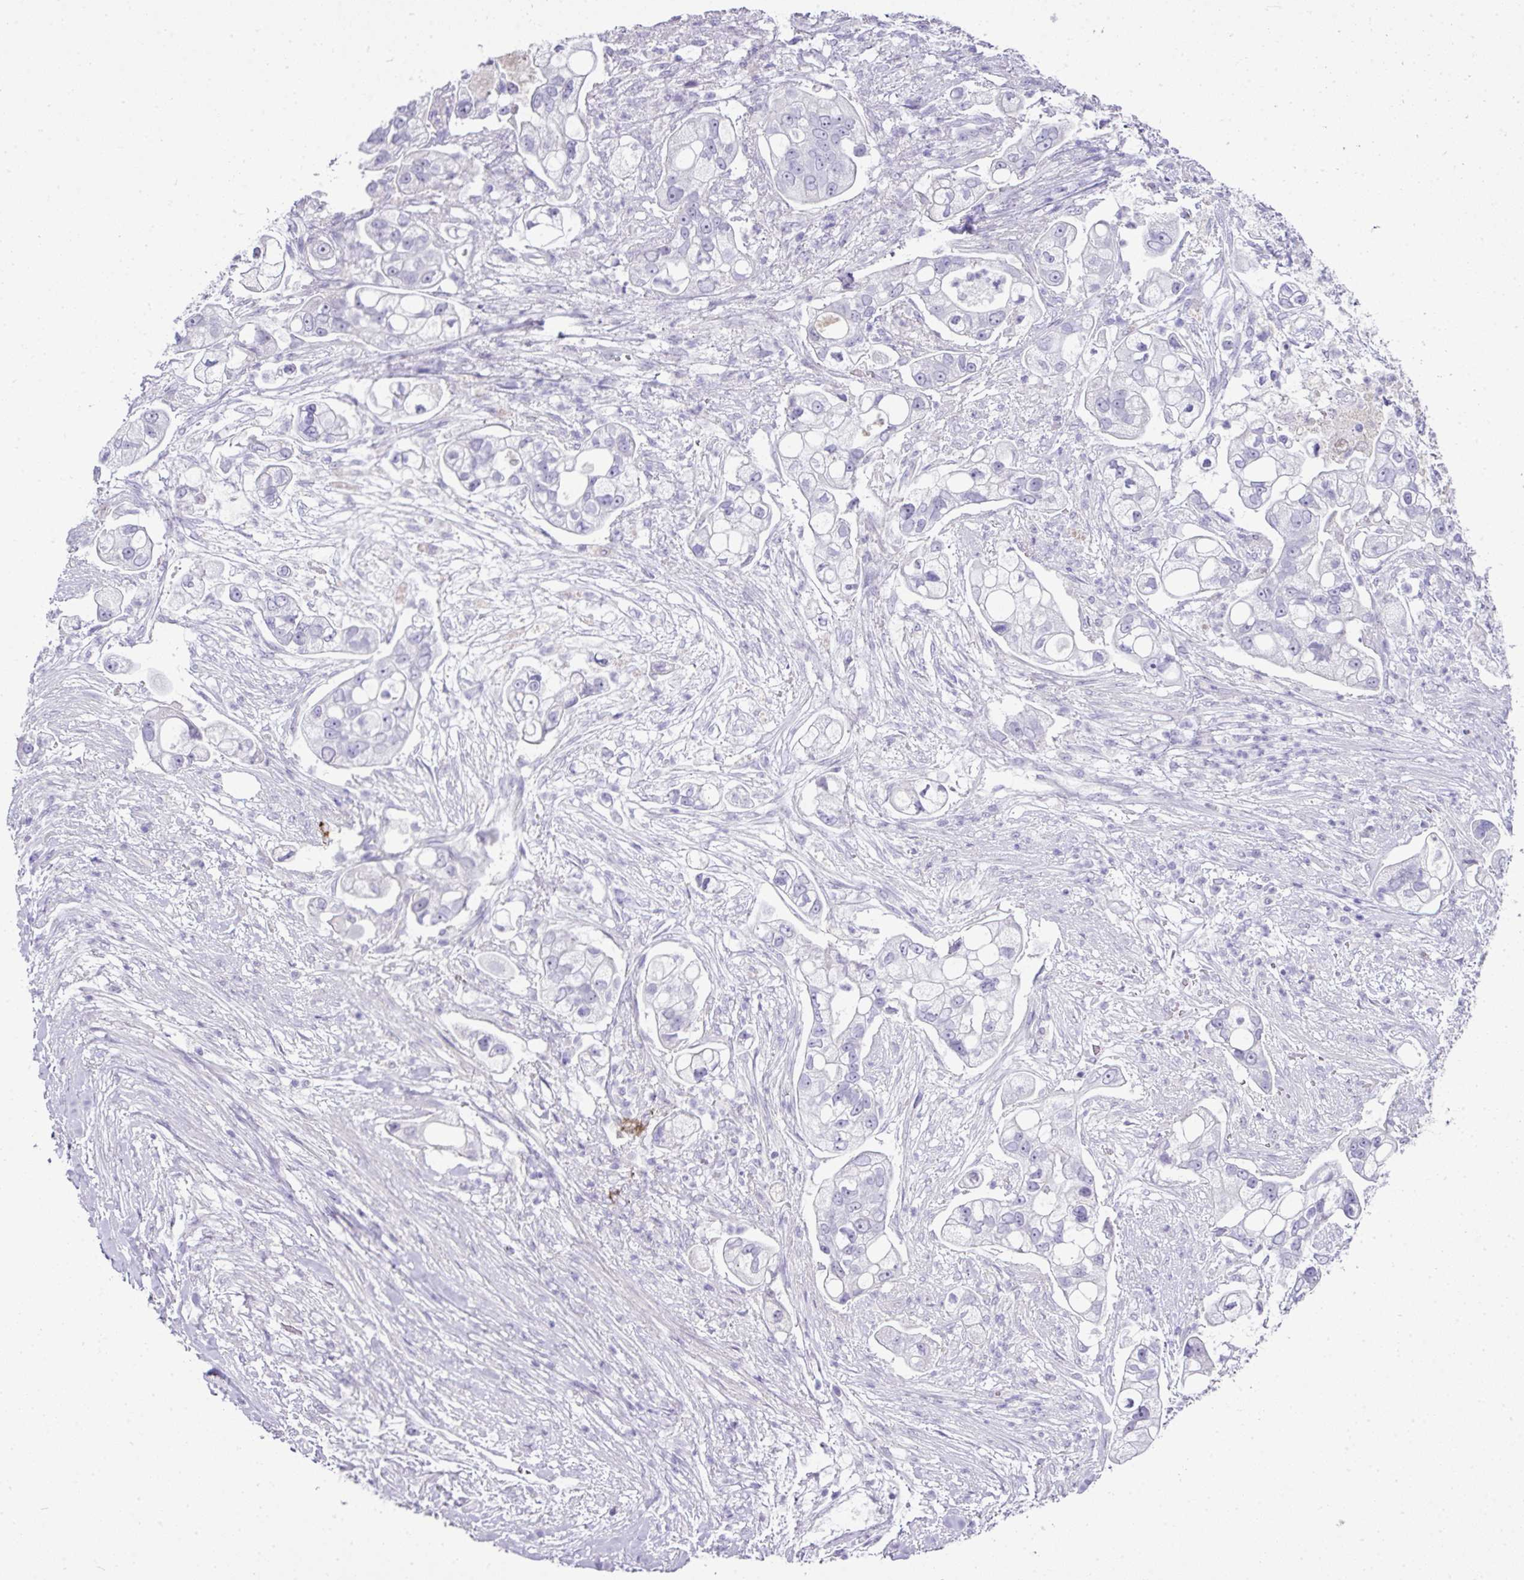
{"staining": {"intensity": "negative", "quantity": "none", "location": "none"}, "tissue": "pancreatic cancer", "cell_type": "Tumor cells", "image_type": "cancer", "snomed": [{"axis": "morphology", "description": "Adenocarcinoma, NOS"}, {"axis": "topography", "description": "Pancreas"}], "caption": "Histopathology image shows no protein positivity in tumor cells of pancreatic adenocarcinoma tissue.", "gene": "BCL11A", "patient": {"sex": "female", "age": 69}}